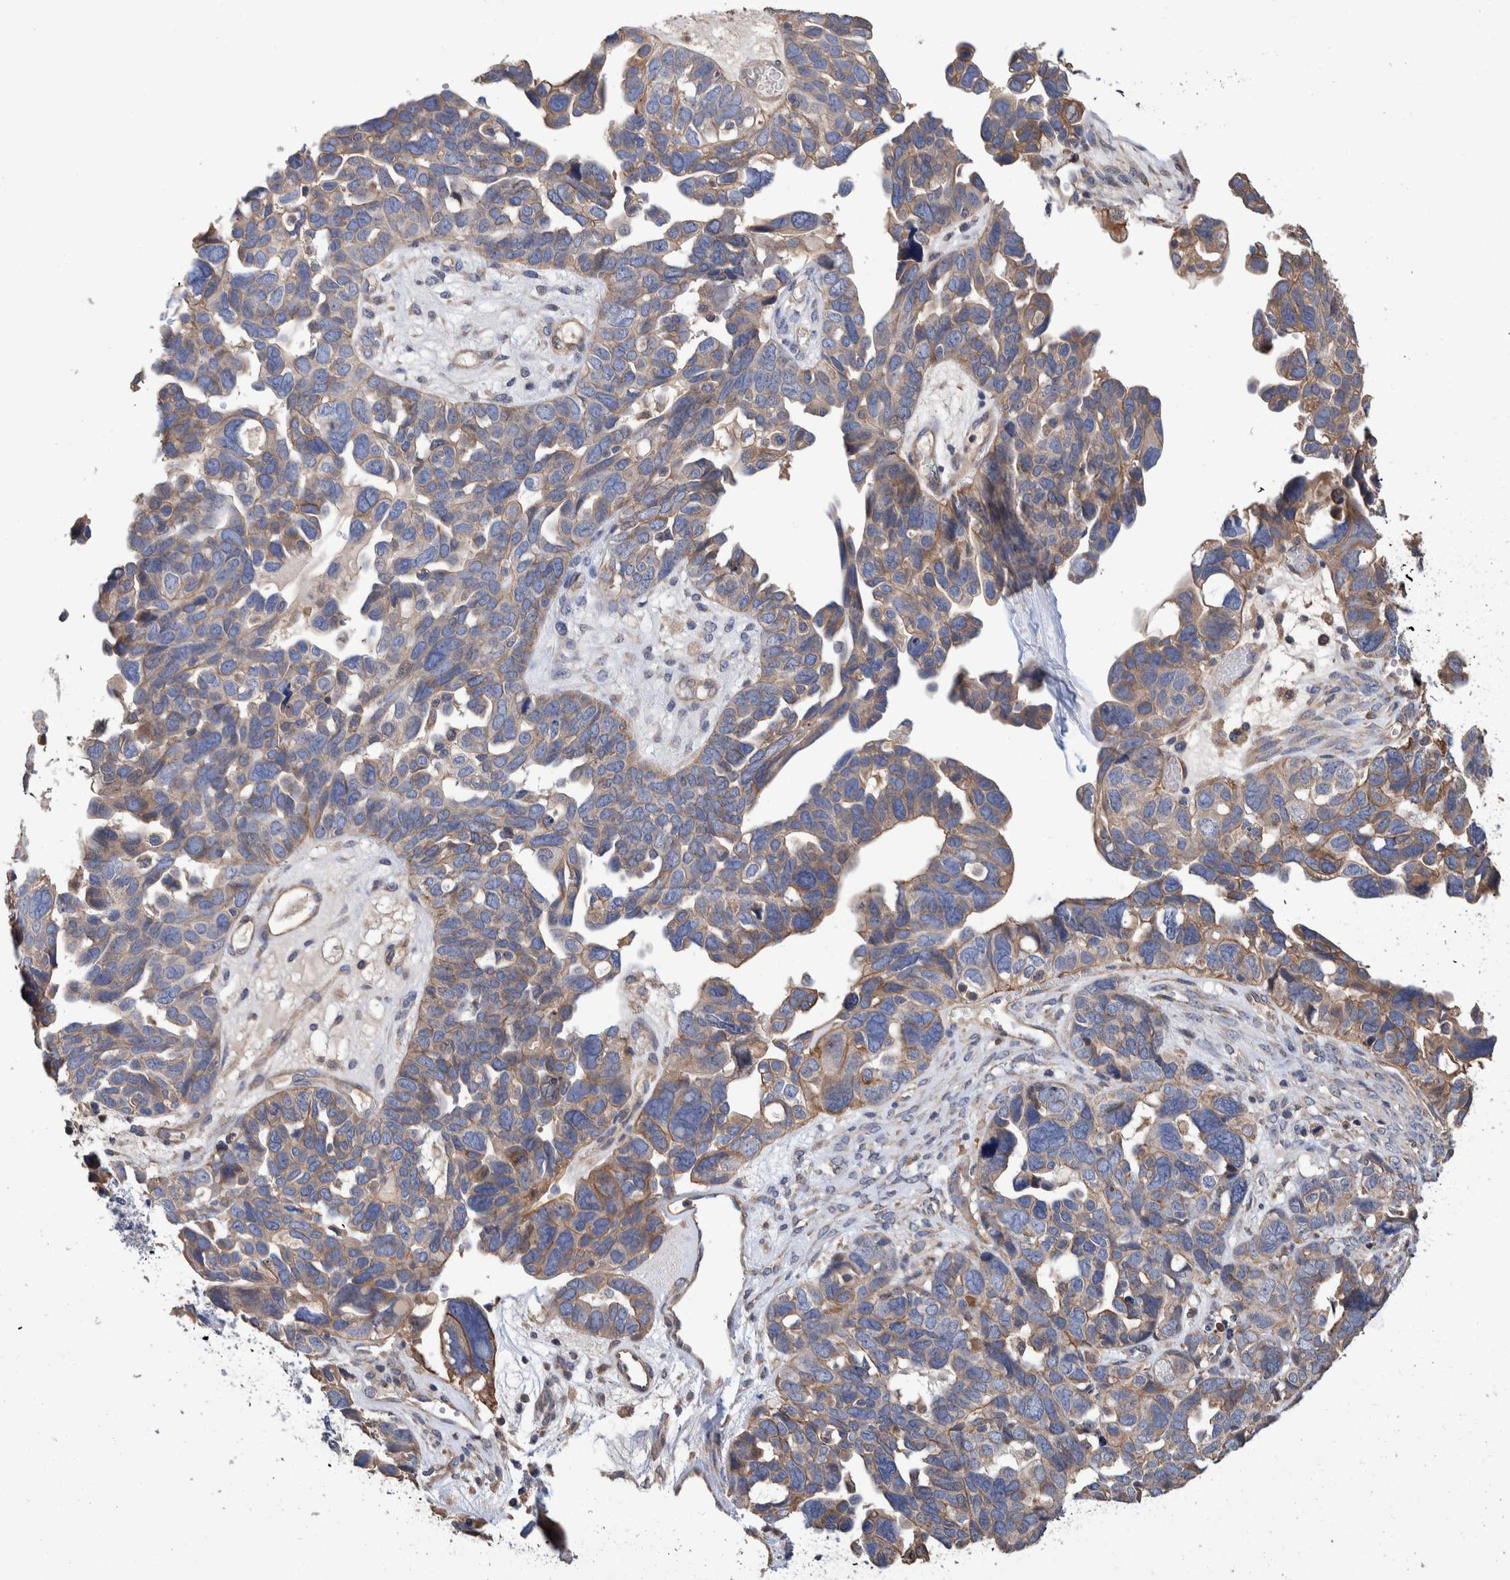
{"staining": {"intensity": "weak", "quantity": "25%-75%", "location": "cytoplasmic/membranous"}, "tissue": "ovarian cancer", "cell_type": "Tumor cells", "image_type": "cancer", "snomed": [{"axis": "morphology", "description": "Cystadenocarcinoma, mucinous, NOS"}, {"axis": "topography", "description": "Ovary"}], "caption": "A high-resolution histopathology image shows immunohistochemistry (IHC) staining of ovarian cancer (mucinous cystadenocarcinoma), which displays weak cytoplasmic/membranous positivity in about 25%-75% of tumor cells. The protein of interest is stained brown, and the nuclei are stained in blue (DAB IHC with brightfield microscopy, high magnification).", "gene": "SLC45A4", "patient": {"sex": "female", "age": 61}}